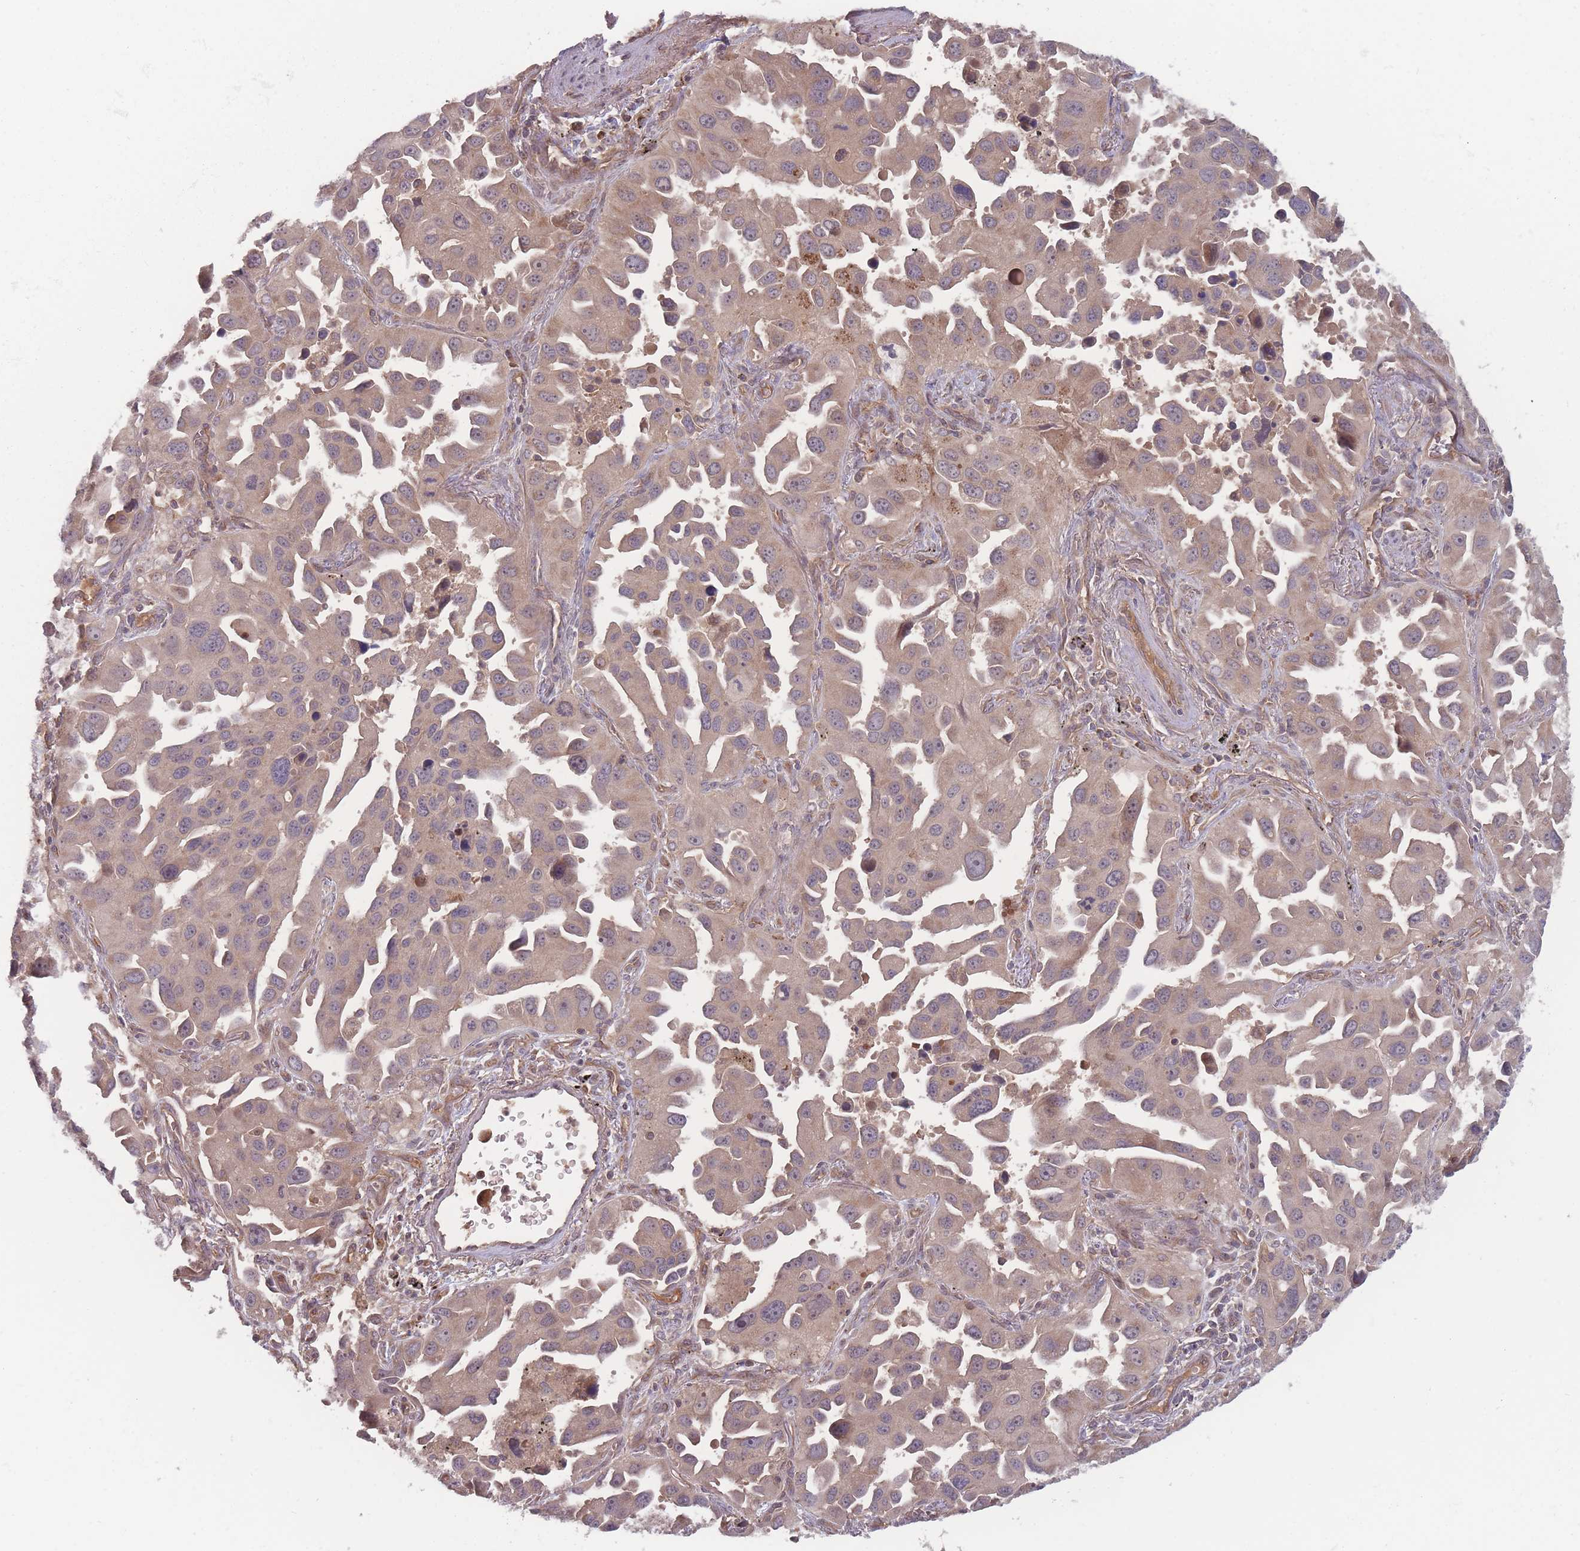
{"staining": {"intensity": "weak", "quantity": ">75%", "location": "cytoplasmic/membranous"}, "tissue": "lung cancer", "cell_type": "Tumor cells", "image_type": "cancer", "snomed": [{"axis": "morphology", "description": "Adenocarcinoma, NOS"}, {"axis": "topography", "description": "Lung"}], "caption": "Lung cancer tissue exhibits weak cytoplasmic/membranous expression in approximately >75% of tumor cells, visualized by immunohistochemistry.", "gene": "ATP5MG", "patient": {"sex": "male", "age": 66}}